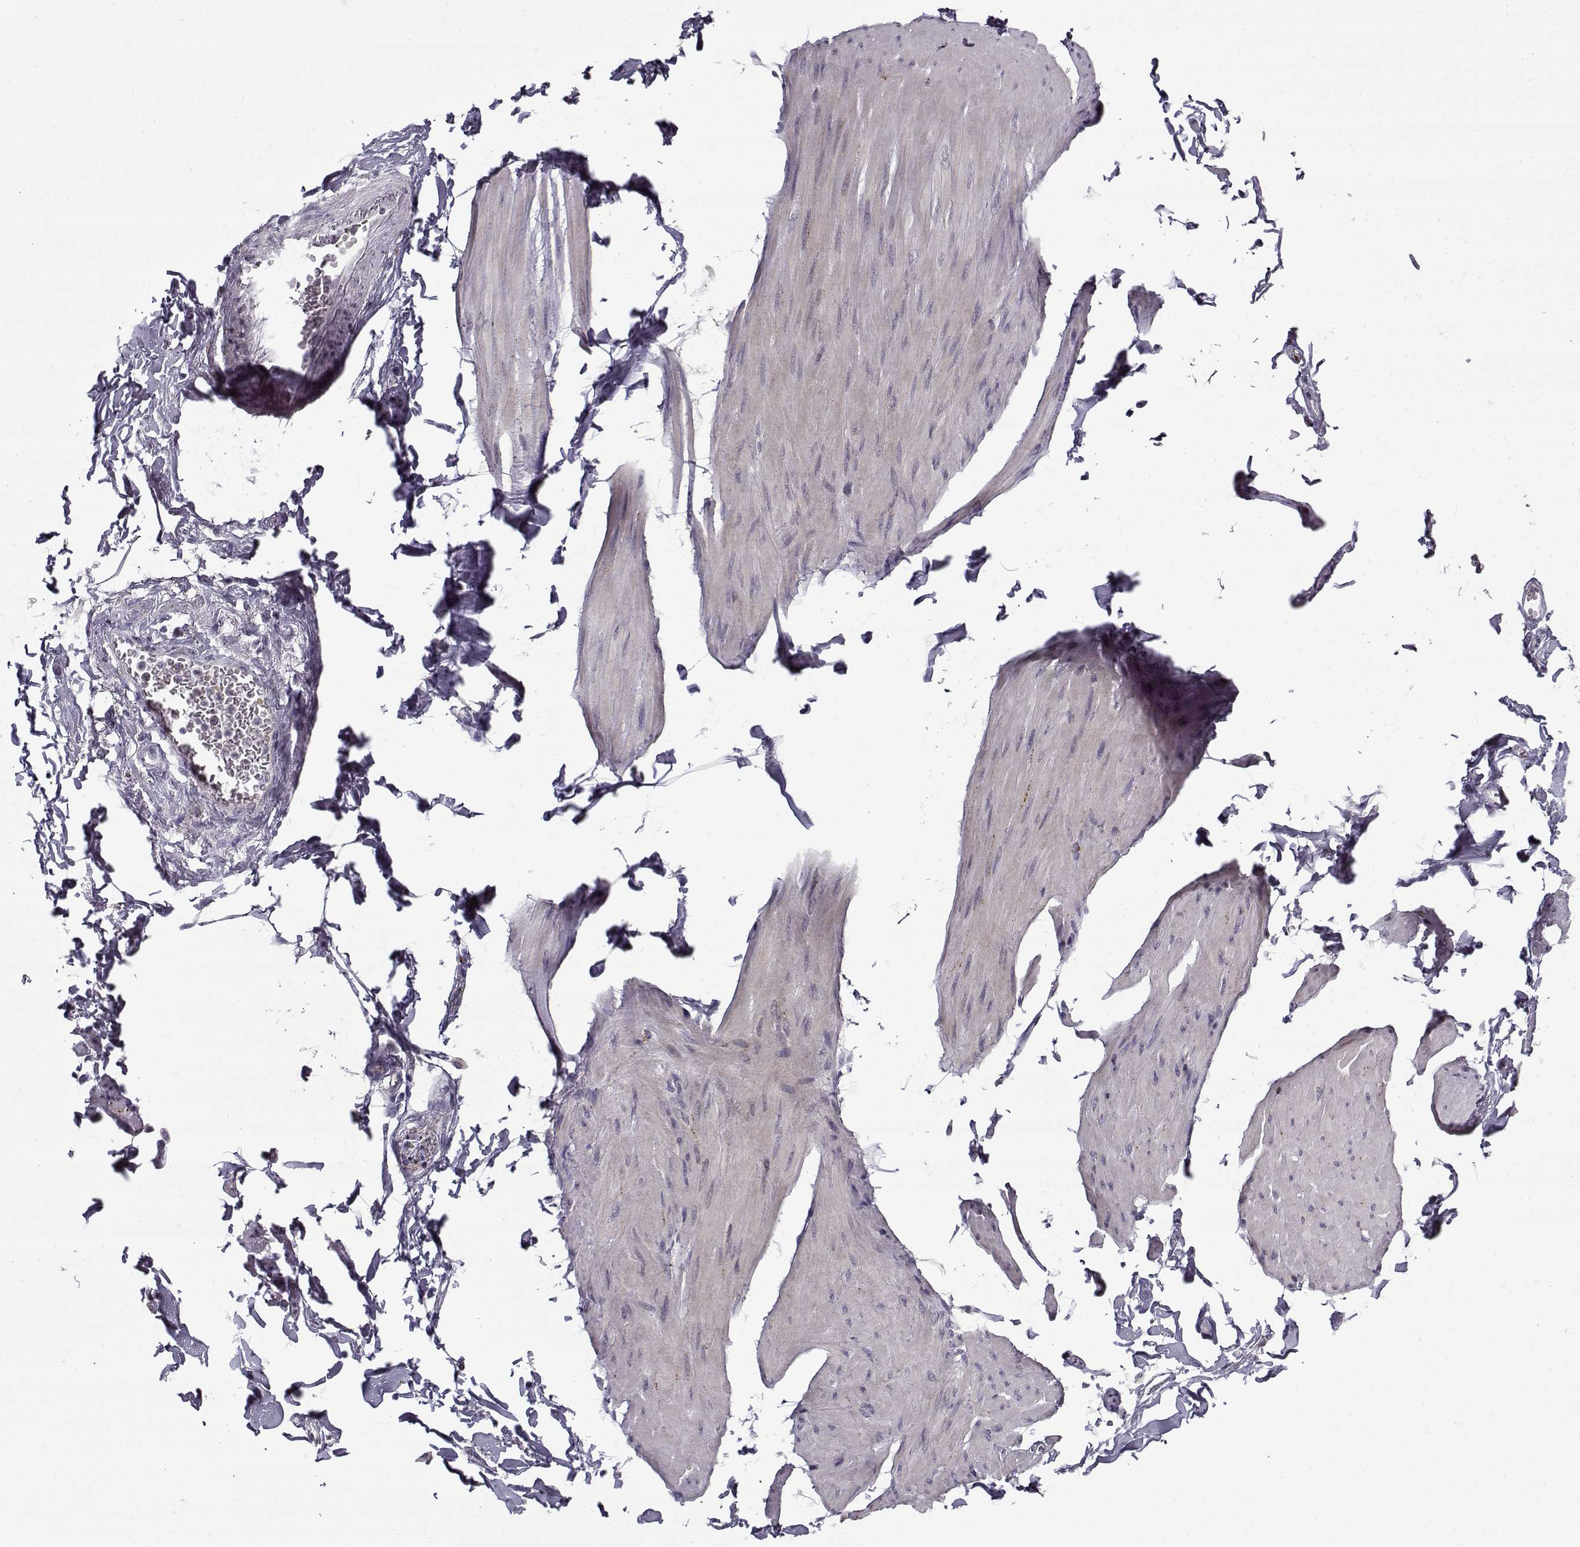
{"staining": {"intensity": "negative", "quantity": "none", "location": "none"}, "tissue": "smooth muscle", "cell_type": "Smooth muscle cells", "image_type": "normal", "snomed": [{"axis": "morphology", "description": "Normal tissue, NOS"}, {"axis": "topography", "description": "Adipose tissue"}, {"axis": "topography", "description": "Smooth muscle"}, {"axis": "topography", "description": "Peripheral nerve tissue"}], "caption": "The IHC histopathology image has no significant expression in smooth muscle cells of smooth muscle. (DAB IHC, high magnification).", "gene": "SNCA", "patient": {"sex": "male", "age": 83}}